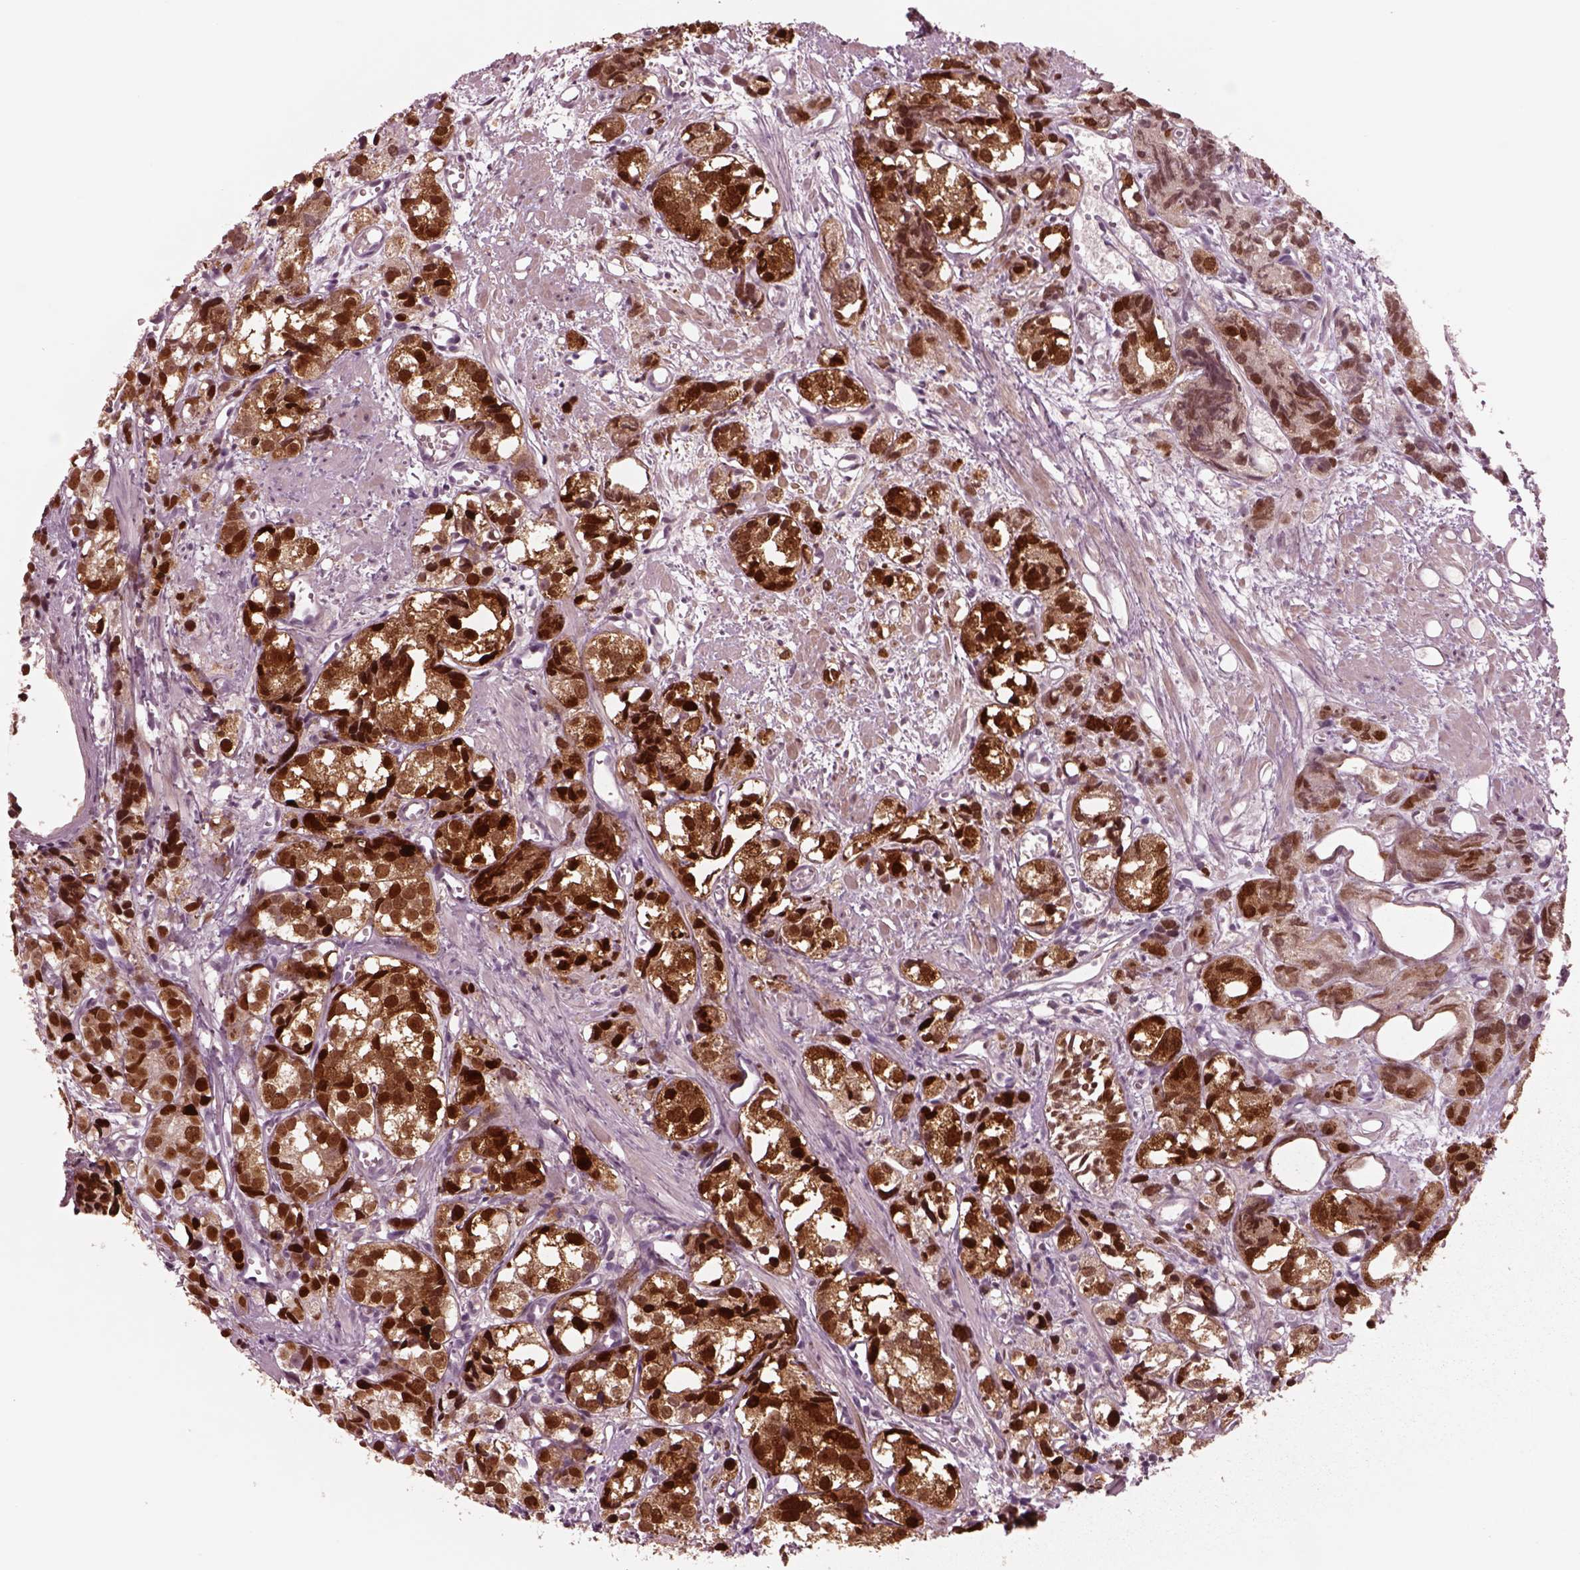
{"staining": {"intensity": "strong", "quantity": ">75%", "location": "nuclear"}, "tissue": "prostate cancer", "cell_type": "Tumor cells", "image_type": "cancer", "snomed": [{"axis": "morphology", "description": "Adenocarcinoma, High grade"}, {"axis": "topography", "description": "Prostate"}], "caption": "This micrograph demonstrates immunohistochemistry (IHC) staining of prostate cancer, with high strong nuclear staining in about >75% of tumor cells.", "gene": "SOX9", "patient": {"sex": "male", "age": 77}}